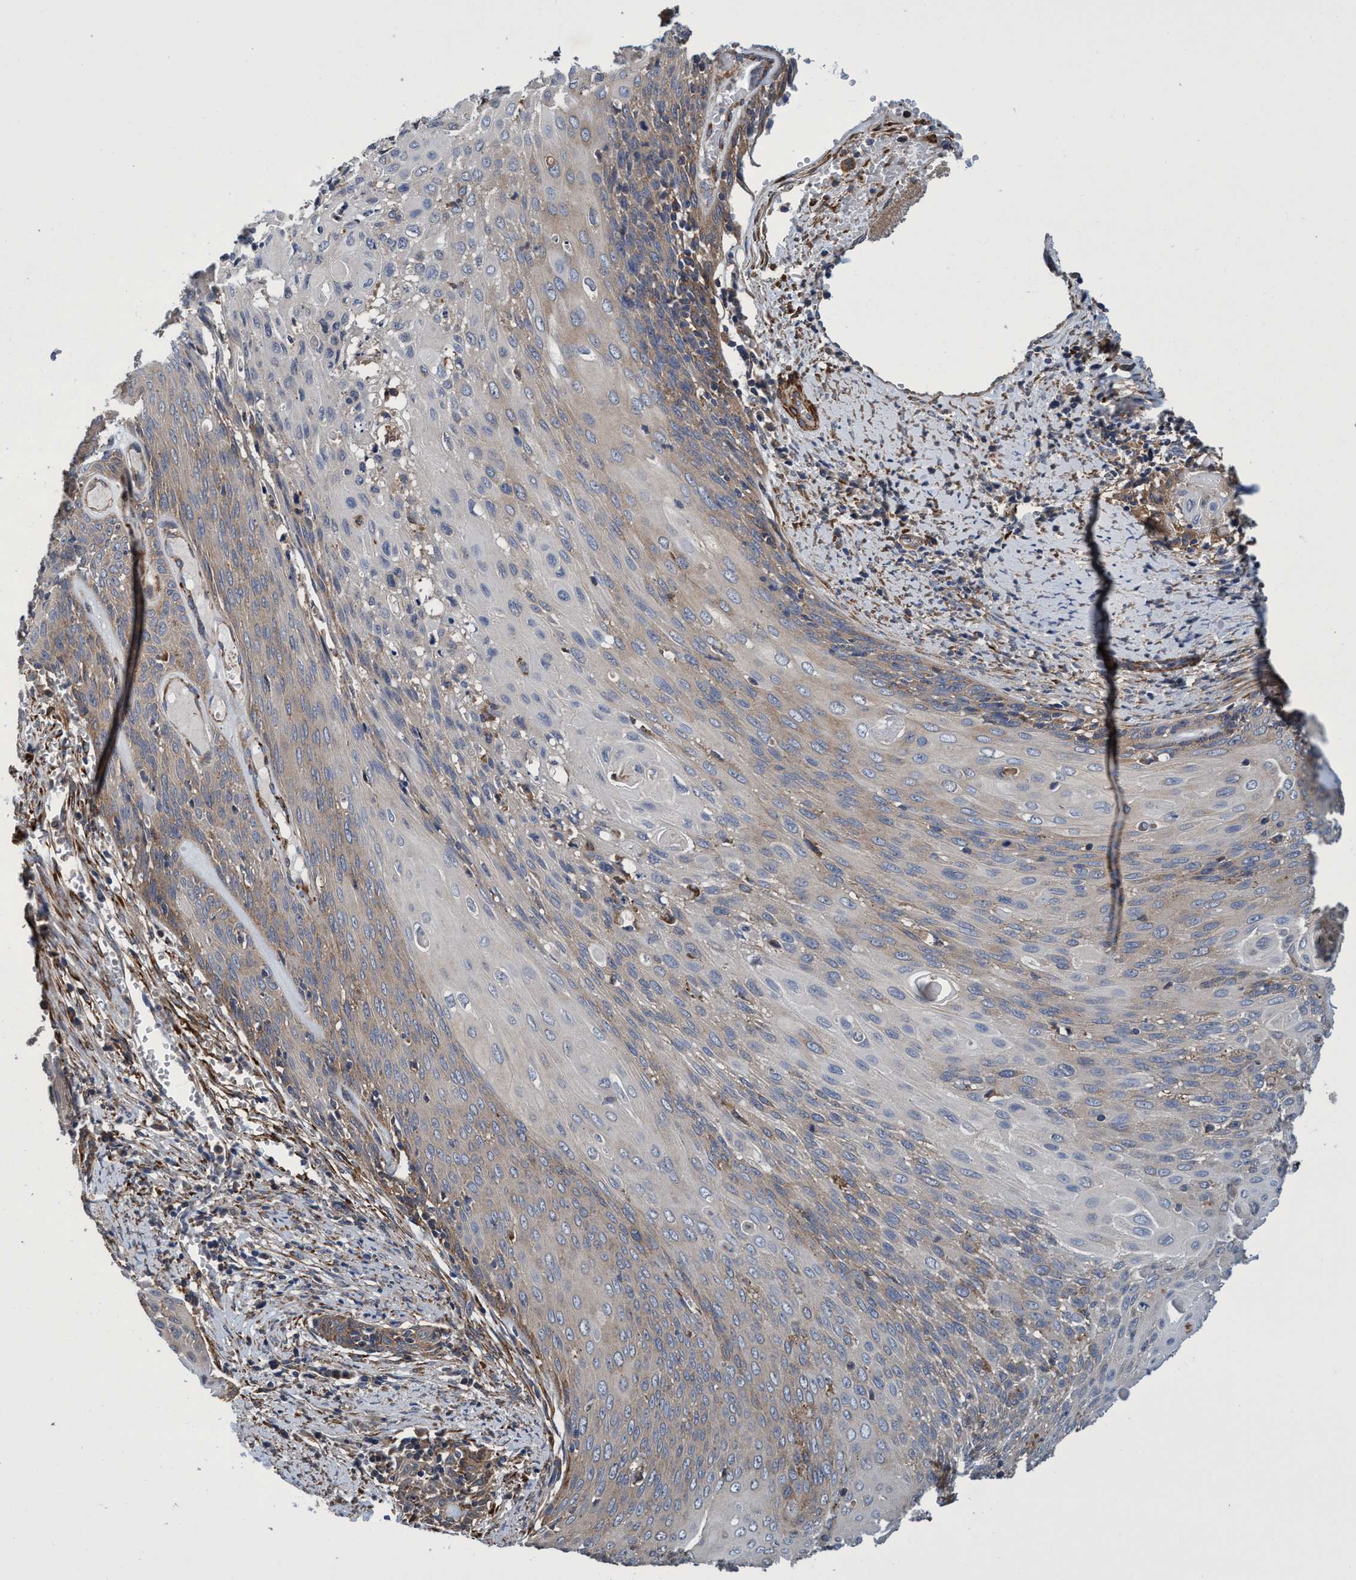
{"staining": {"intensity": "weak", "quantity": ">75%", "location": "cytoplasmic/membranous"}, "tissue": "cervical cancer", "cell_type": "Tumor cells", "image_type": "cancer", "snomed": [{"axis": "morphology", "description": "Squamous cell carcinoma, NOS"}, {"axis": "topography", "description": "Cervix"}], "caption": "IHC histopathology image of squamous cell carcinoma (cervical) stained for a protein (brown), which reveals low levels of weak cytoplasmic/membranous positivity in approximately >75% of tumor cells.", "gene": "CALCOCO2", "patient": {"sex": "female", "age": 39}}